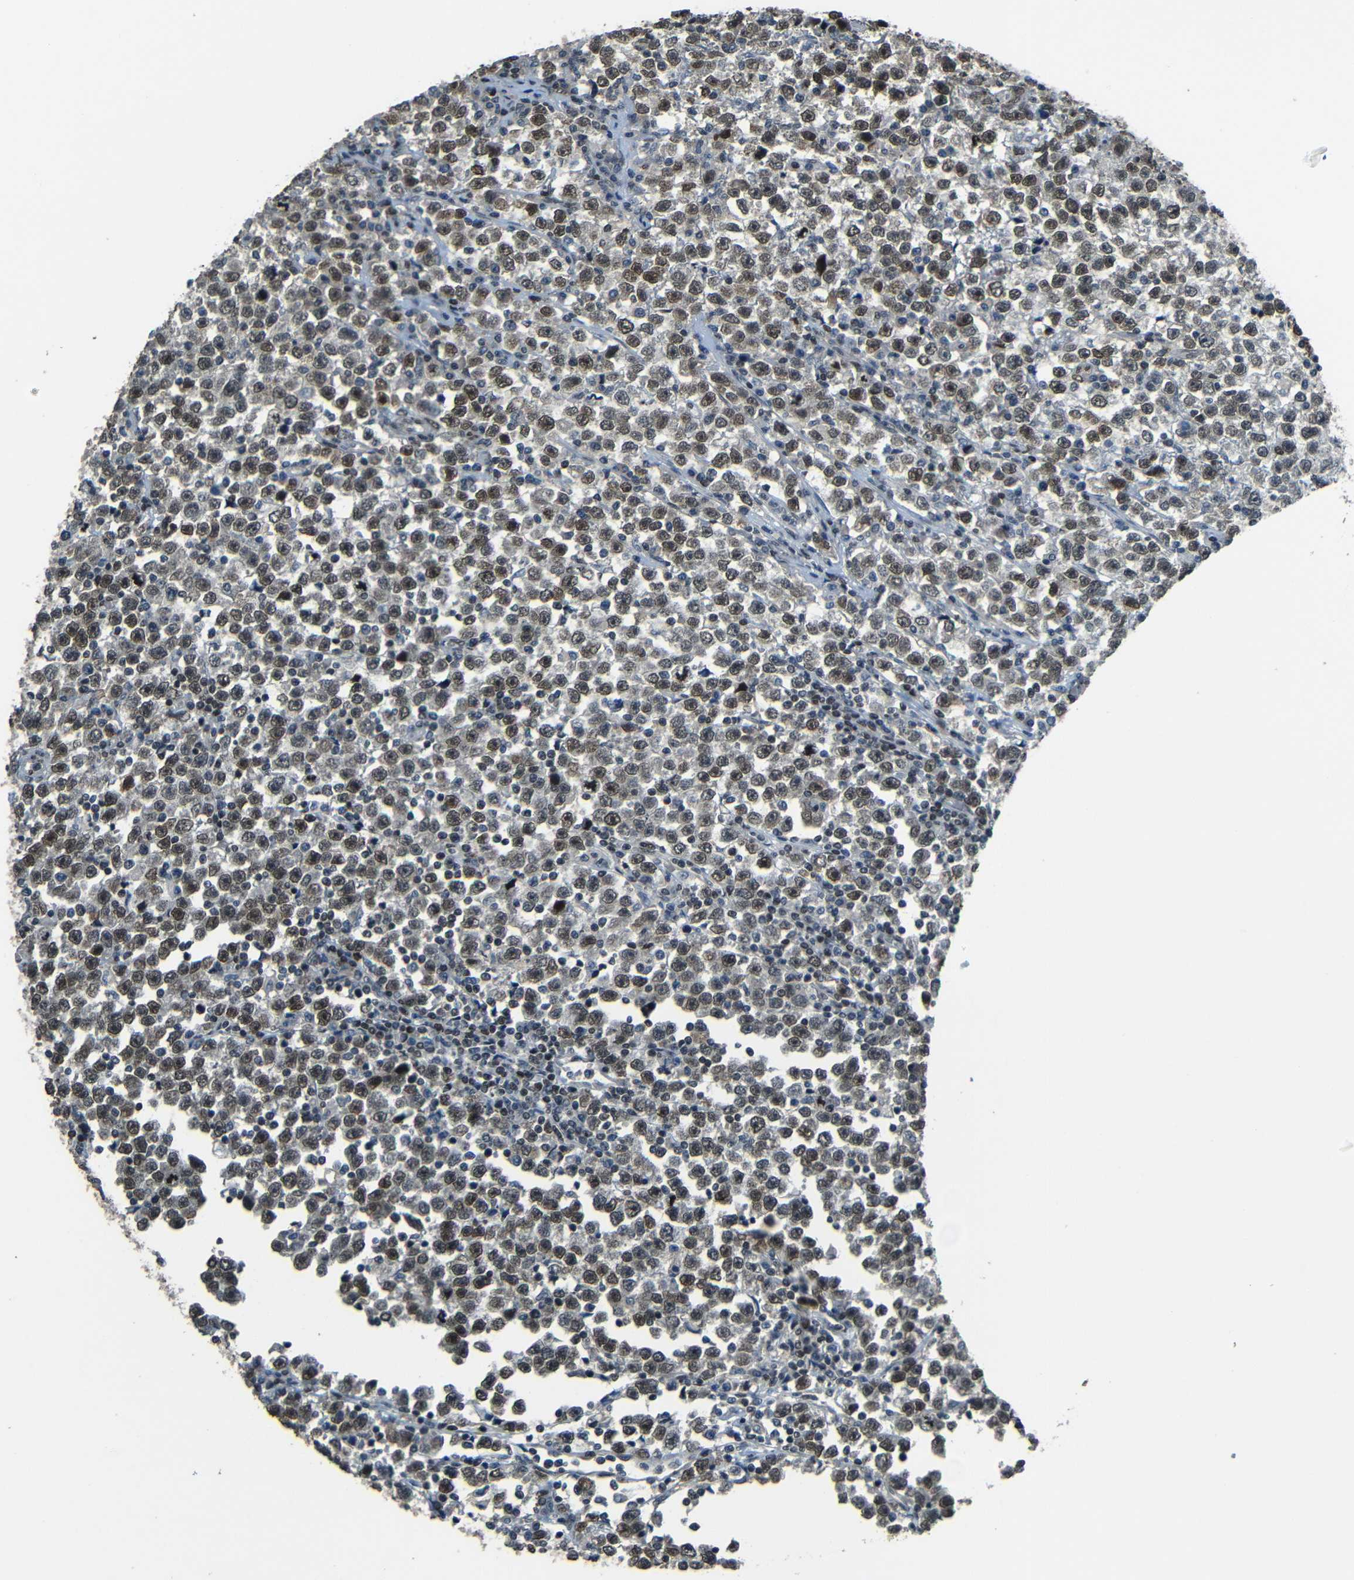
{"staining": {"intensity": "weak", "quantity": ">75%", "location": "nuclear"}, "tissue": "testis cancer", "cell_type": "Tumor cells", "image_type": "cancer", "snomed": [{"axis": "morphology", "description": "Seminoma, NOS"}, {"axis": "topography", "description": "Testis"}], "caption": "Human seminoma (testis) stained with a brown dye exhibits weak nuclear positive staining in about >75% of tumor cells.", "gene": "PSIP1", "patient": {"sex": "male", "age": 43}}